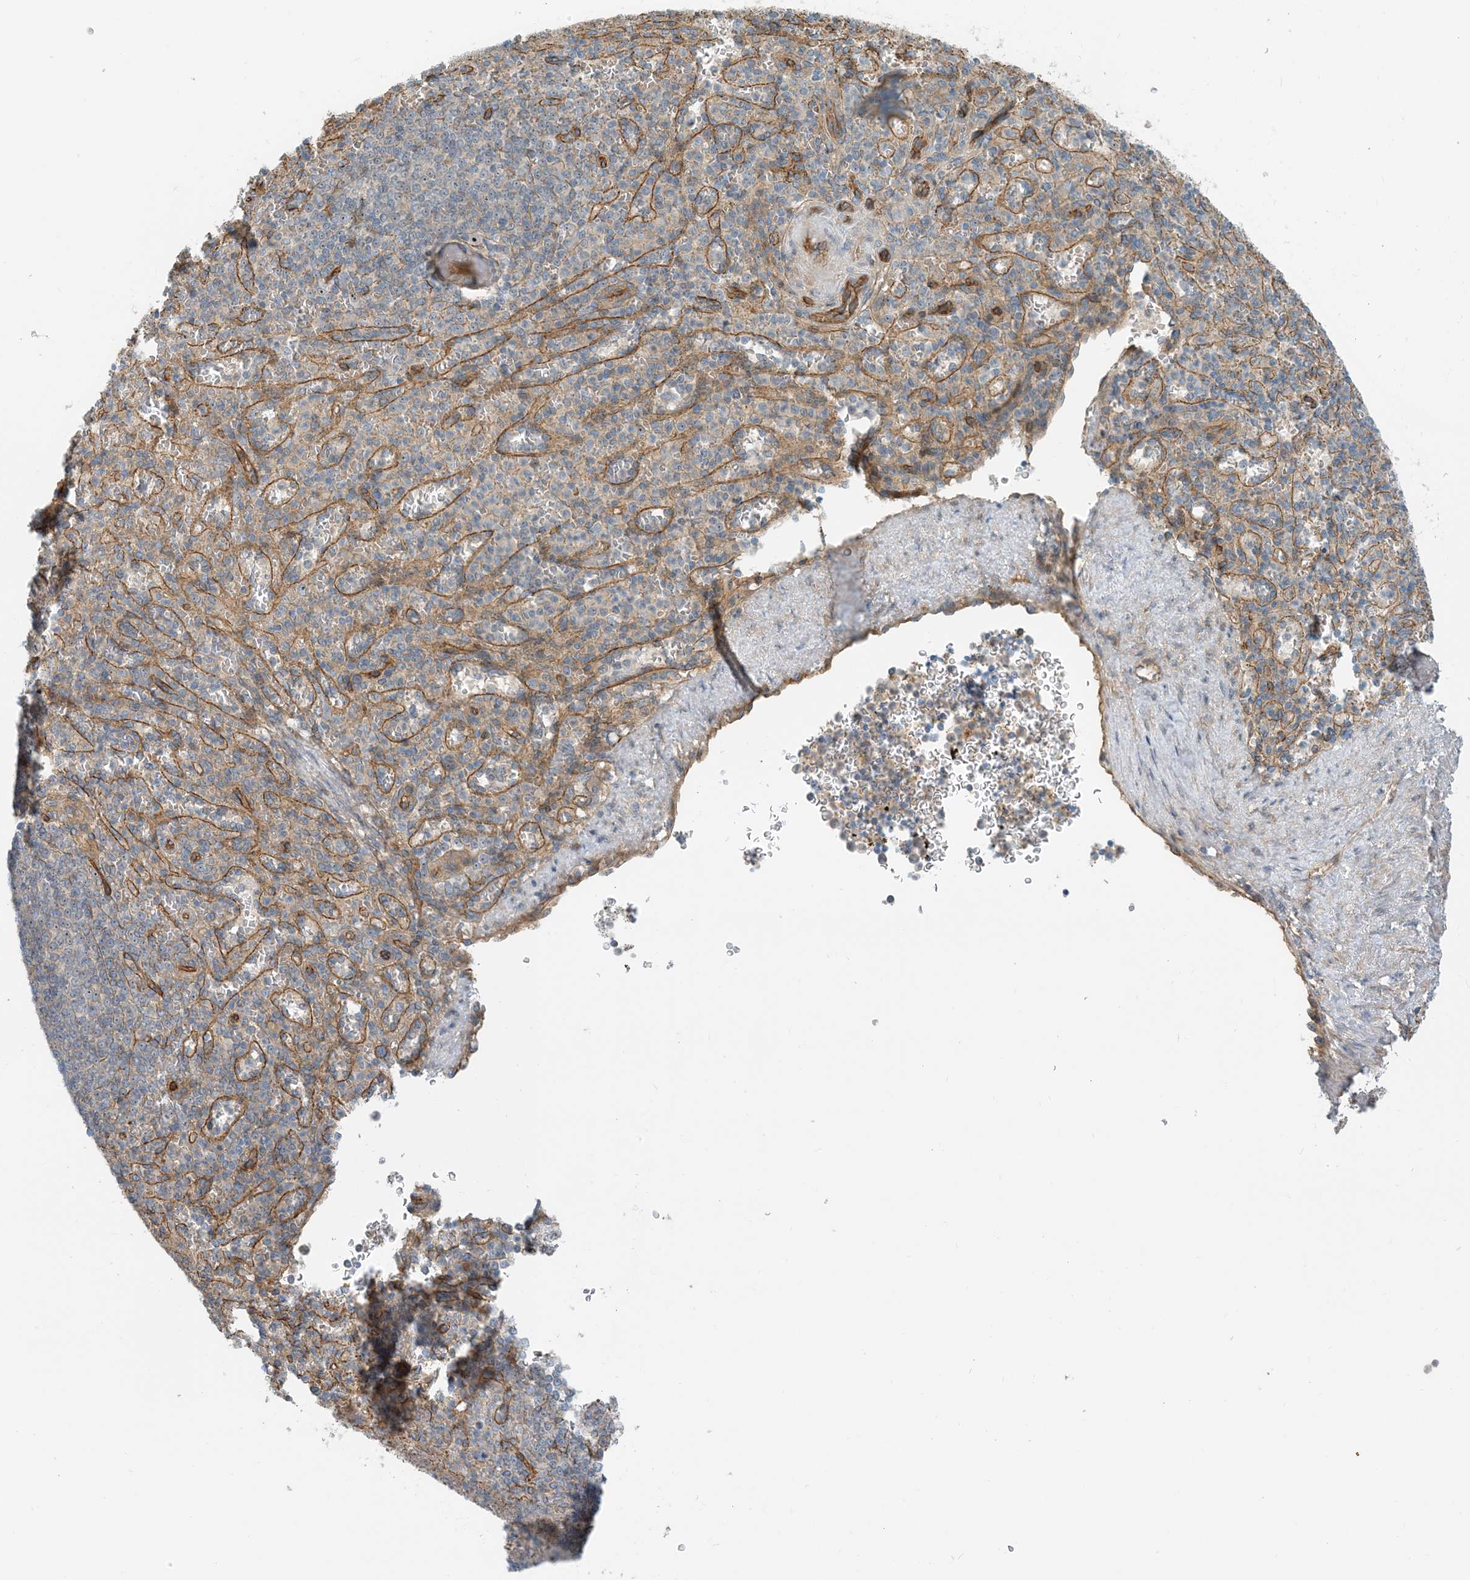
{"staining": {"intensity": "weak", "quantity": "<25%", "location": "cytoplasmic/membranous"}, "tissue": "spleen", "cell_type": "Cells in red pulp", "image_type": "normal", "snomed": [{"axis": "morphology", "description": "Normal tissue, NOS"}, {"axis": "topography", "description": "Spleen"}], "caption": "Spleen was stained to show a protein in brown. There is no significant positivity in cells in red pulp.", "gene": "MYL5", "patient": {"sex": "female", "age": 74}}